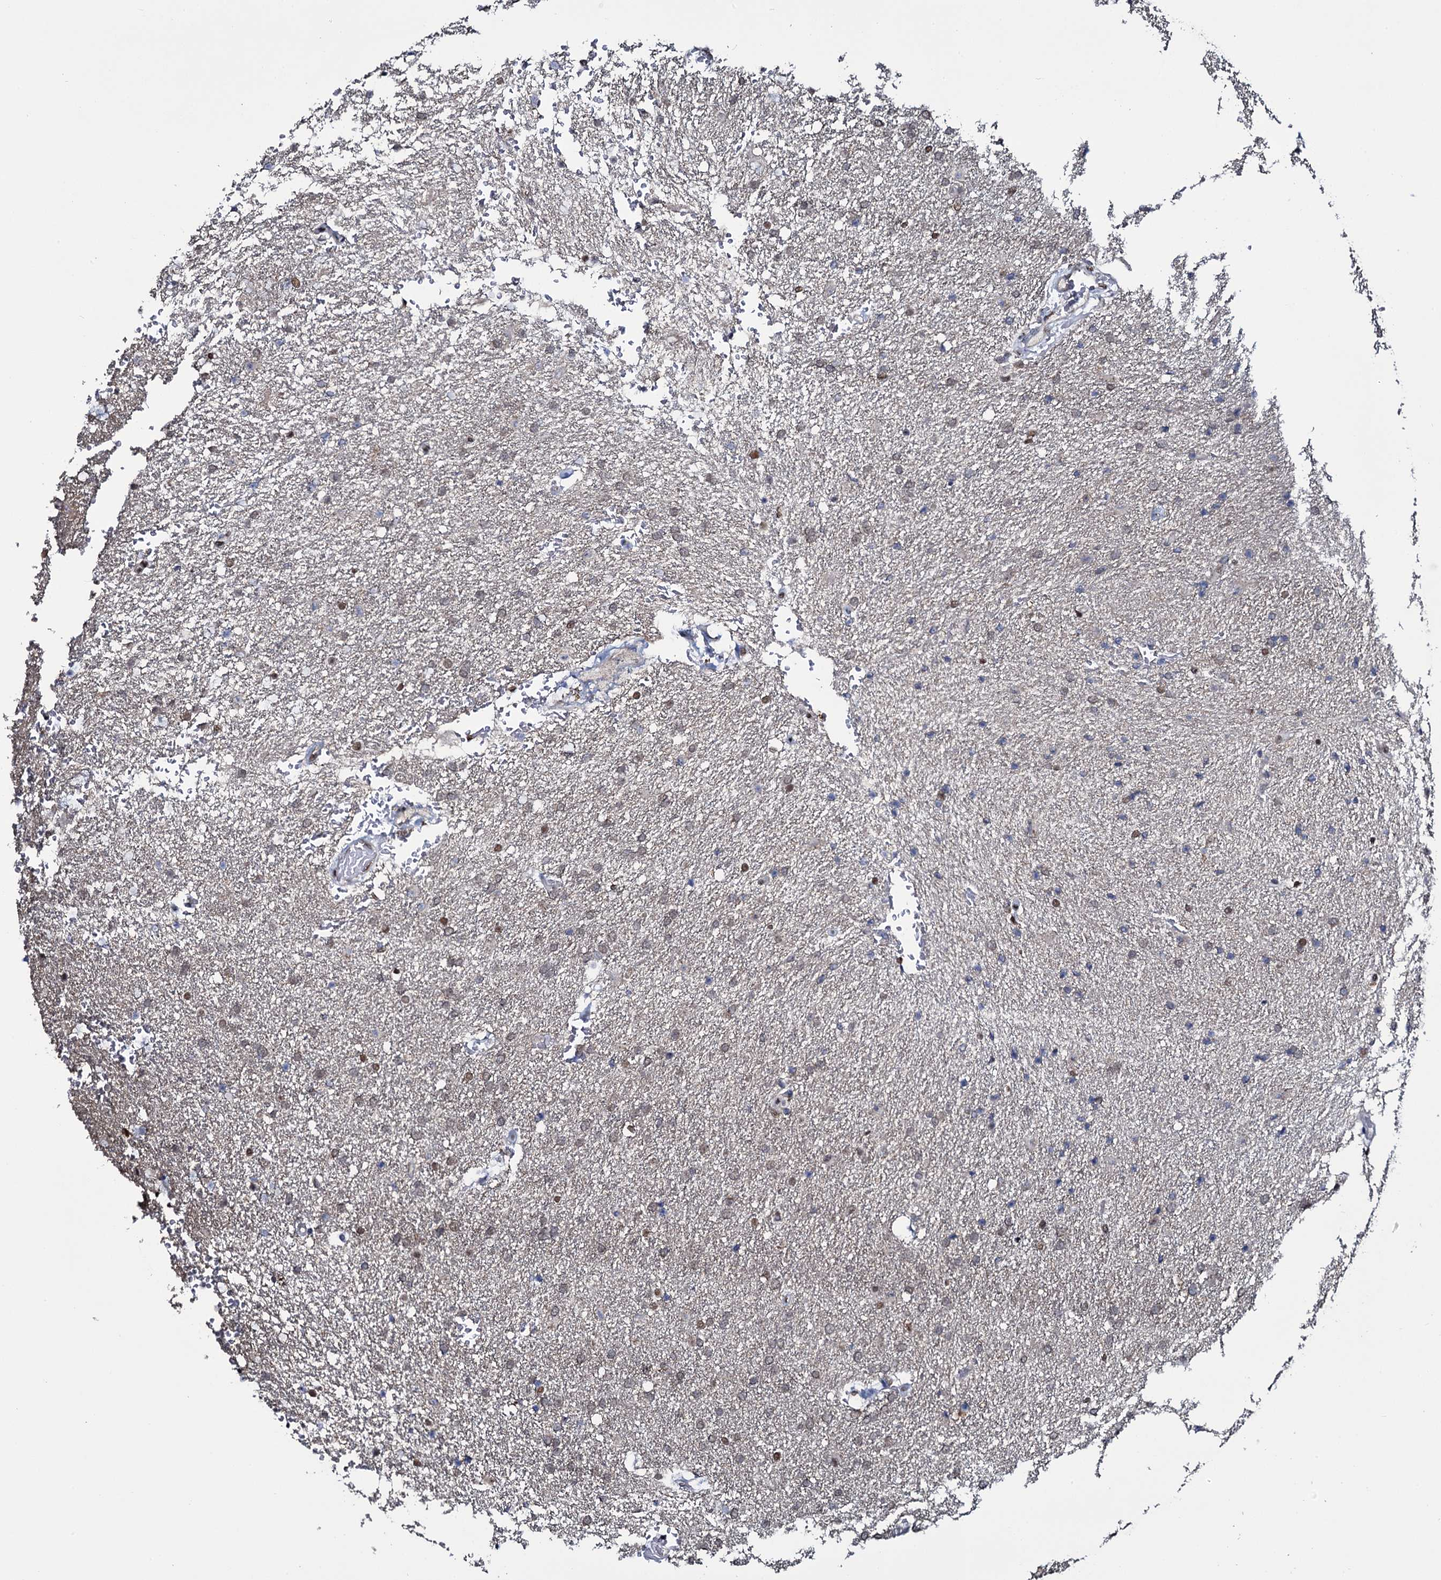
{"staining": {"intensity": "negative", "quantity": "none", "location": "none"}, "tissue": "glioma", "cell_type": "Tumor cells", "image_type": "cancer", "snomed": [{"axis": "morphology", "description": "Glioma, malignant, High grade"}, {"axis": "topography", "description": "Brain"}], "caption": "The image displays no staining of tumor cells in high-grade glioma (malignant).", "gene": "SH2D4B", "patient": {"sex": "male", "age": 72}}